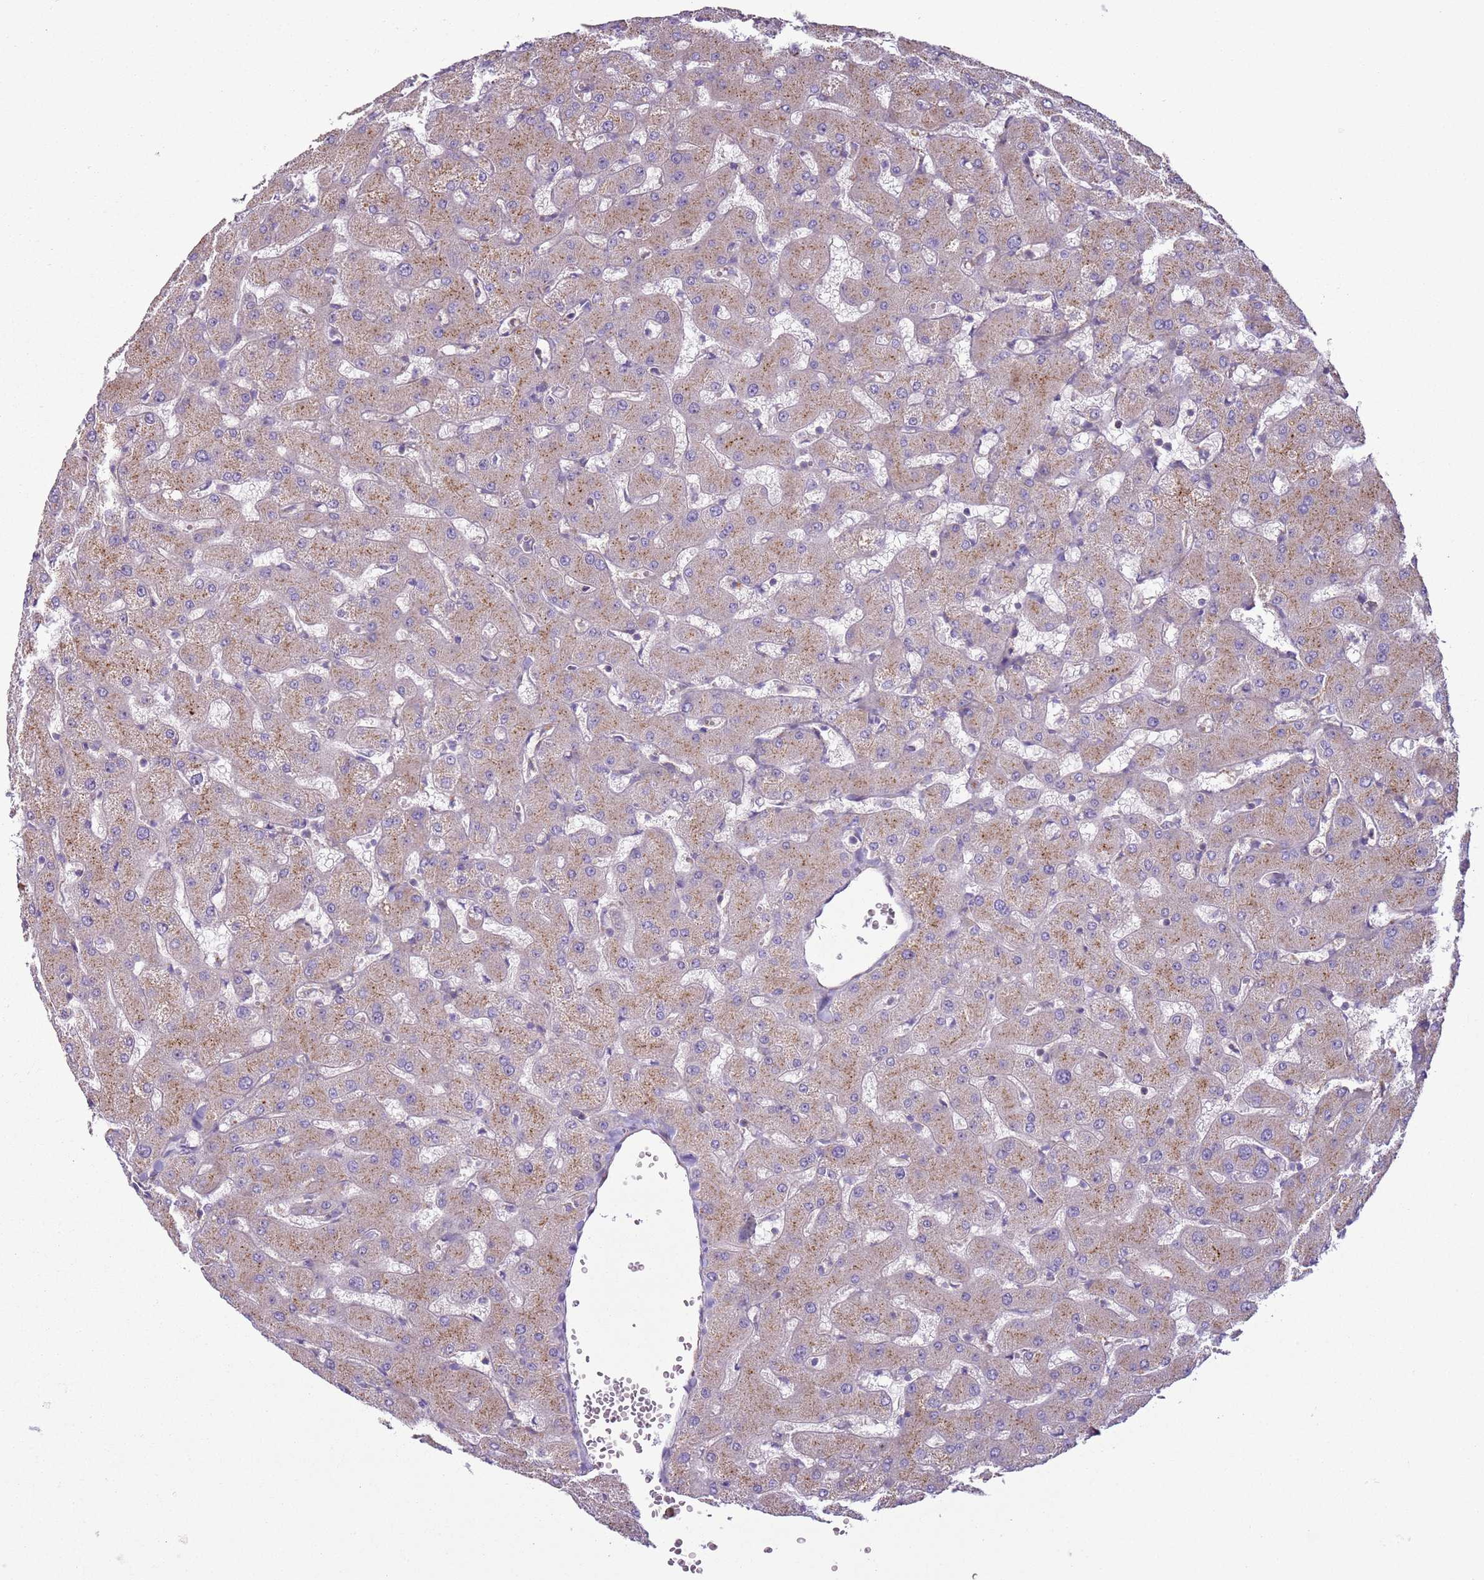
{"staining": {"intensity": "negative", "quantity": "none", "location": "none"}, "tissue": "liver", "cell_type": "Cholangiocytes", "image_type": "normal", "snomed": [{"axis": "morphology", "description": "Normal tissue, NOS"}, {"axis": "topography", "description": "Liver"}], "caption": "The IHC histopathology image has no significant staining in cholangiocytes of liver. (Brightfield microscopy of DAB immunohistochemistry at high magnification).", "gene": "HEATR1", "patient": {"sex": "female", "age": 63}}